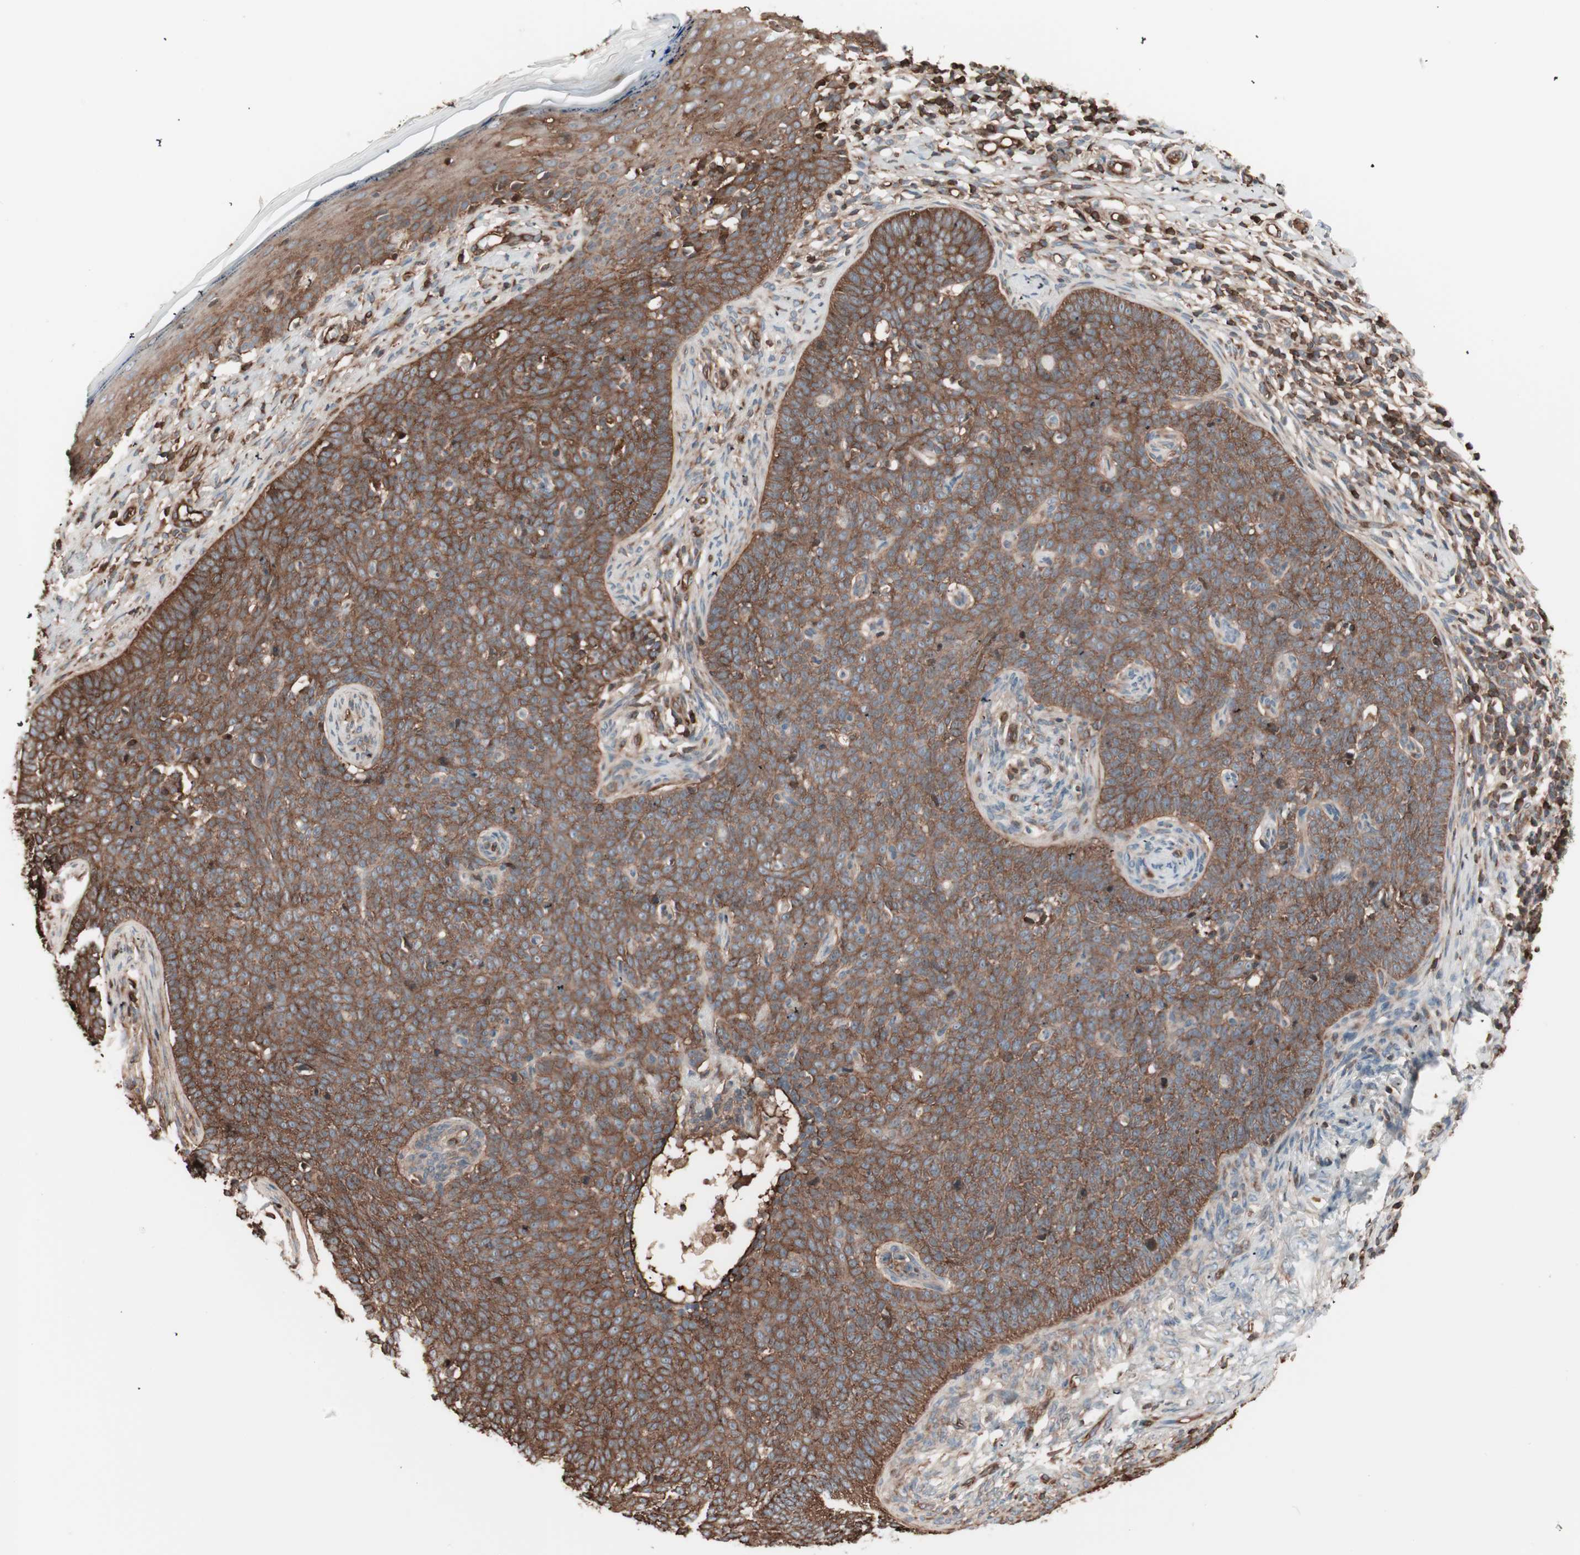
{"staining": {"intensity": "strong", "quantity": ">75%", "location": "cytoplasmic/membranous"}, "tissue": "skin cancer", "cell_type": "Tumor cells", "image_type": "cancer", "snomed": [{"axis": "morphology", "description": "Normal tissue, NOS"}, {"axis": "morphology", "description": "Basal cell carcinoma"}, {"axis": "topography", "description": "Skin"}], "caption": "An immunohistochemistry image of neoplastic tissue is shown. Protein staining in brown labels strong cytoplasmic/membranous positivity in skin basal cell carcinoma within tumor cells.", "gene": "TCP11L1", "patient": {"sex": "male", "age": 87}}